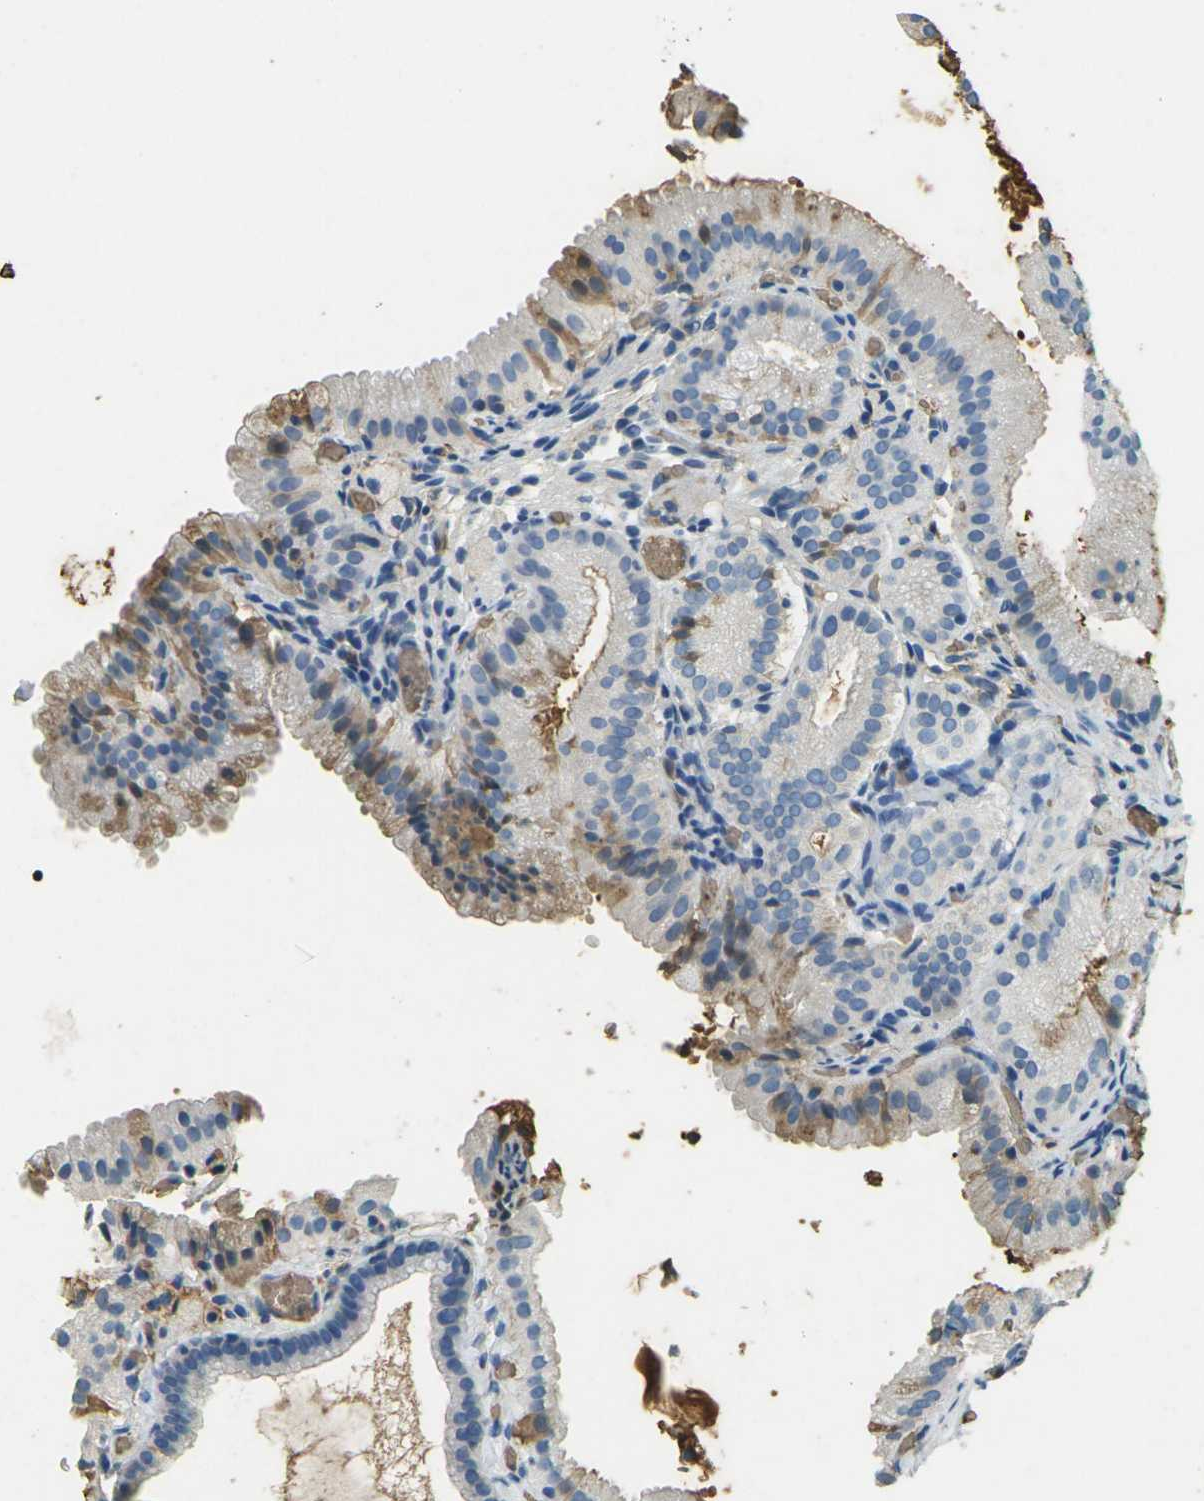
{"staining": {"intensity": "moderate", "quantity": "<25%", "location": "cytoplasmic/membranous"}, "tissue": "gallbladder", "cell_type": "Glandular cells", "image_type": "normal", "snomed": [{"axis": "morphology", "description": "Normal tissue, NOS"}, {"axis": "topography", "description": "Gallbladder"}], "caption": "Immunohistochemical staining of unremarkable human gallbladder reveals <25% levels of moderate cytoplasmic/membranous protein expression in about <25% of glandular cells.", "gene": "HBB", "patient": {"sex": "male", "age": 54}}